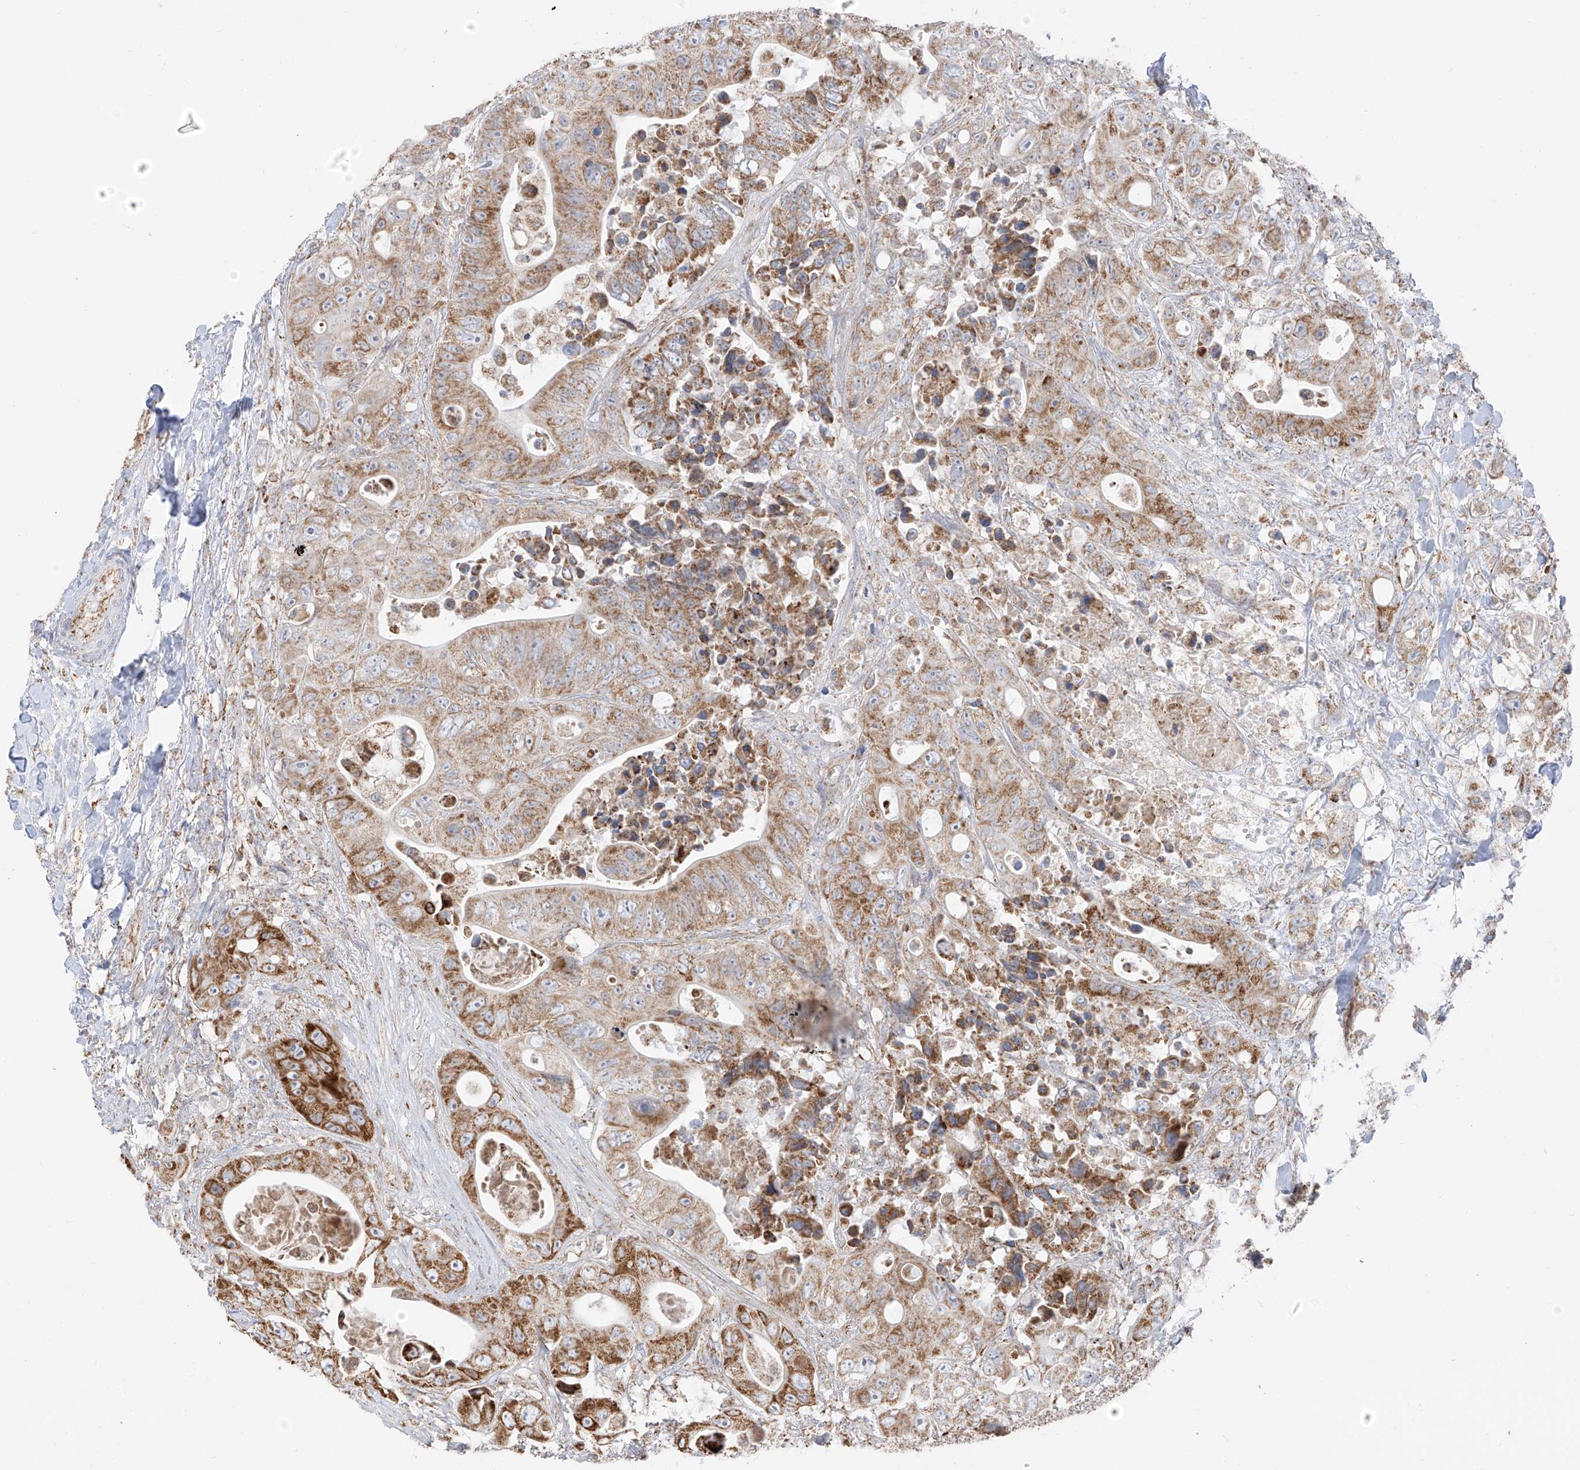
{"staining": {"intensity": "moderate", "quantity": ">75%", "location": "cytoplasmic/membranous"}, "tissue": "colorectal cancer", "cell_type": "Tumor cells", "image_type": "cancer", "snomed": [{"axis": "morphology", "description": "Adenocarcinoma, NOS"}, {"axis": "topography", "description": "Colon"}], "caption": "Immunohistochemical staining of colorectal adenocarcinoma shows medium levels of moderate cytoplasmic/membranous protein positivity in approximately >75% of tumor cells. The staining was performed using DAB (3,3'-diaminobenzidine) to visualize the protein expression in brown, while the nuclei were stained in blue with hematoxylin (Magnification: 20x).", "gene": "ETHE1", "patient": {"sex": "female", "age": 46}}